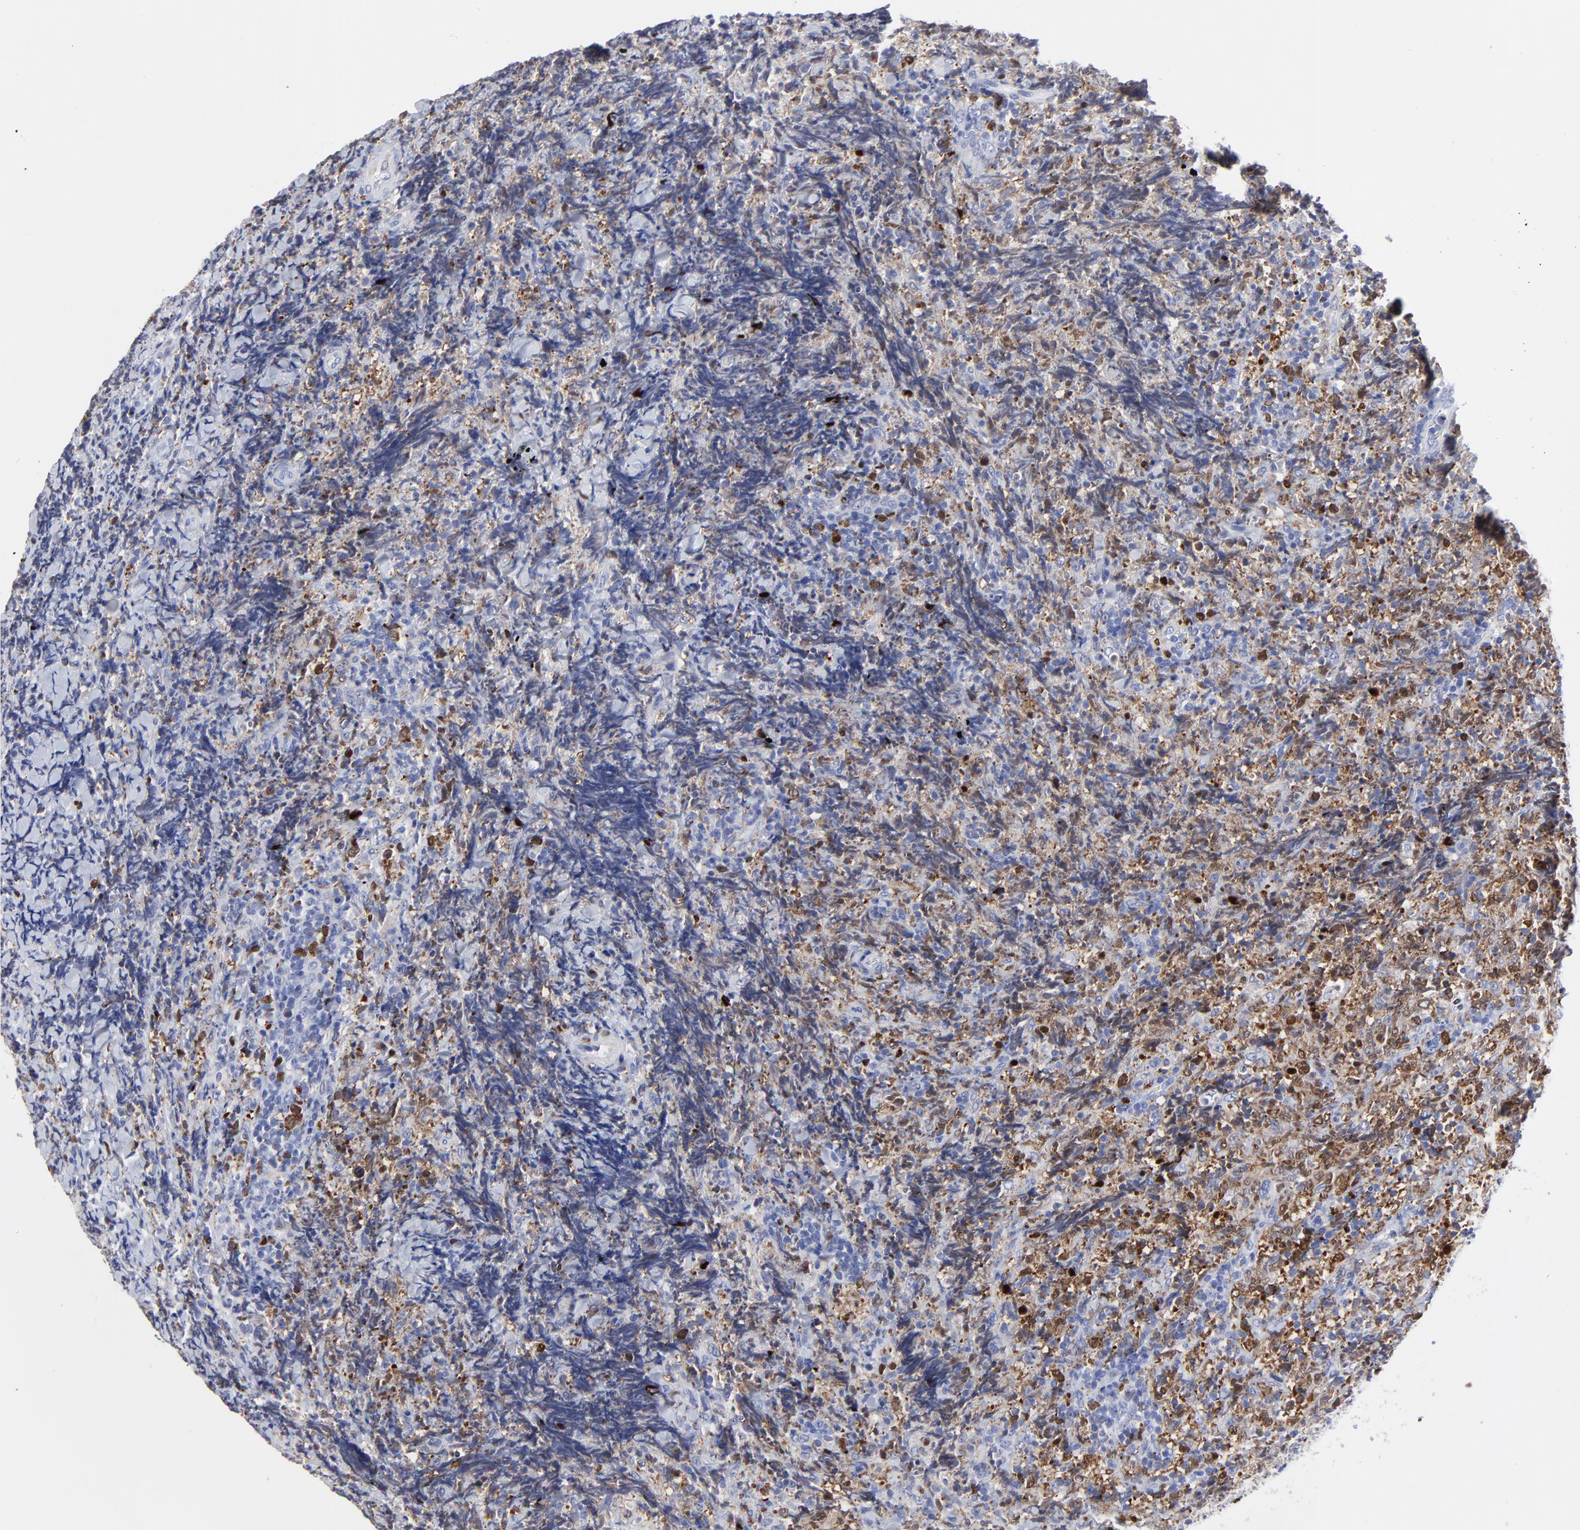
{"staining": {"intensity": "strong", "quantity": ">75%", "location": "cytoplasmic/membranous,nuclear"}, "tissue": "lymphoma", "cell_type": "Tumor cells", "image_type": "cancer", "snomed": [{"axis": "morphology", "description": "Malignant lymphoma, non-Hodgkin's type, High grade"}, {"axis": "topography", "description": "Tonsil"}], "caption": "This is an image of immunohistochemistry (IHC) staining of lymphoma, which shows strong expression in the cytoplasmic/membranous and nuclear of tumor cells.", "gene": "NCAPH", "patient": {"sex": "female", "age": 36}}